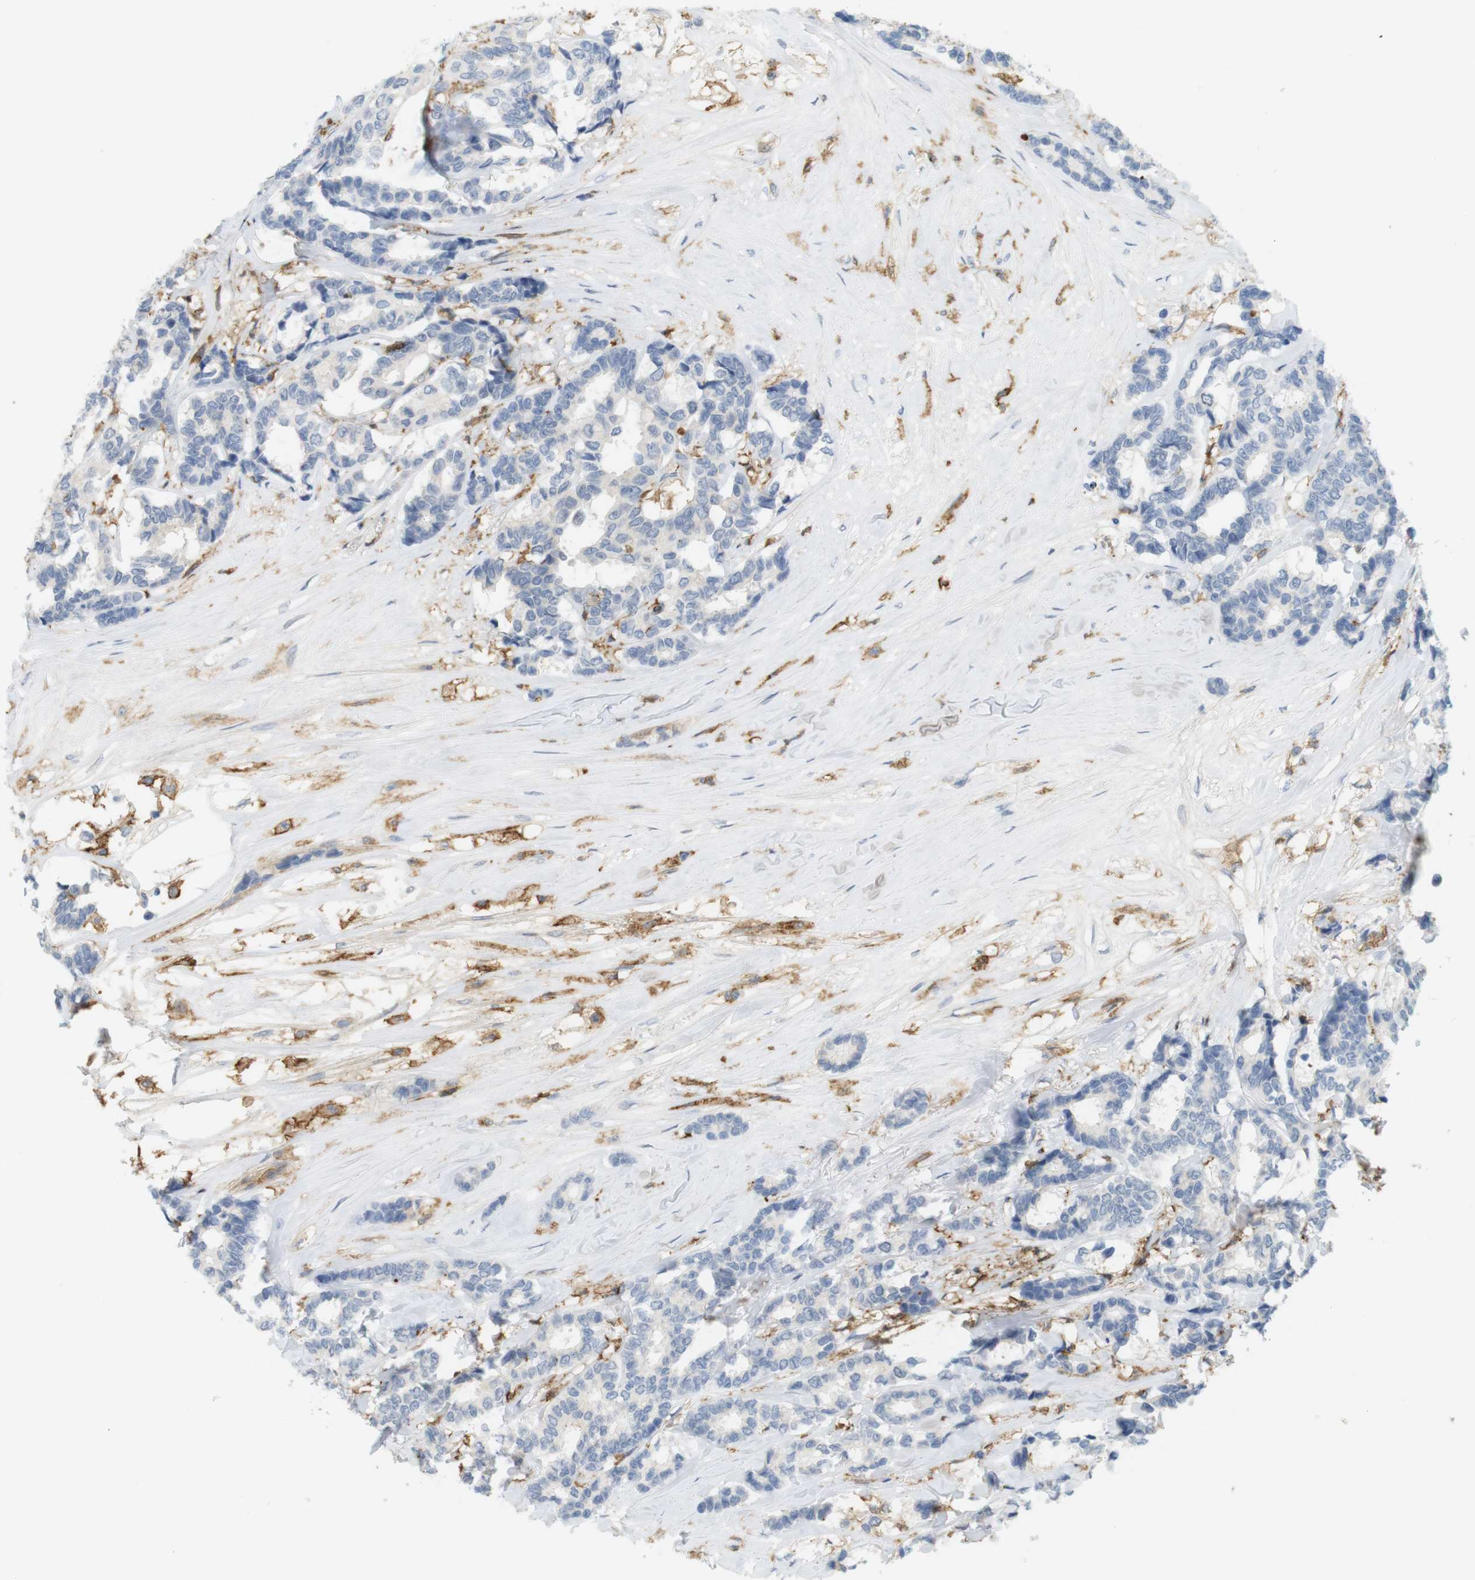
{"staining": {"intensity": "negative", "quantity": "none", "location": "none"}, "tissue": "breast cancer", "cell_type": "Tumor cells", "image_type": "cancer", "snomed": [{"axis": "morphology", "description": "Duct carcinoma"}, {"axis": "topography", "description": "Breast"}], "caption": "The IHC micrograph has no significant staining in tumor cells of infiltrating ductal carcinoma (breast) tissue.", "gene": "SIRPA", "patient": {"sex": "female", "age": 87}}